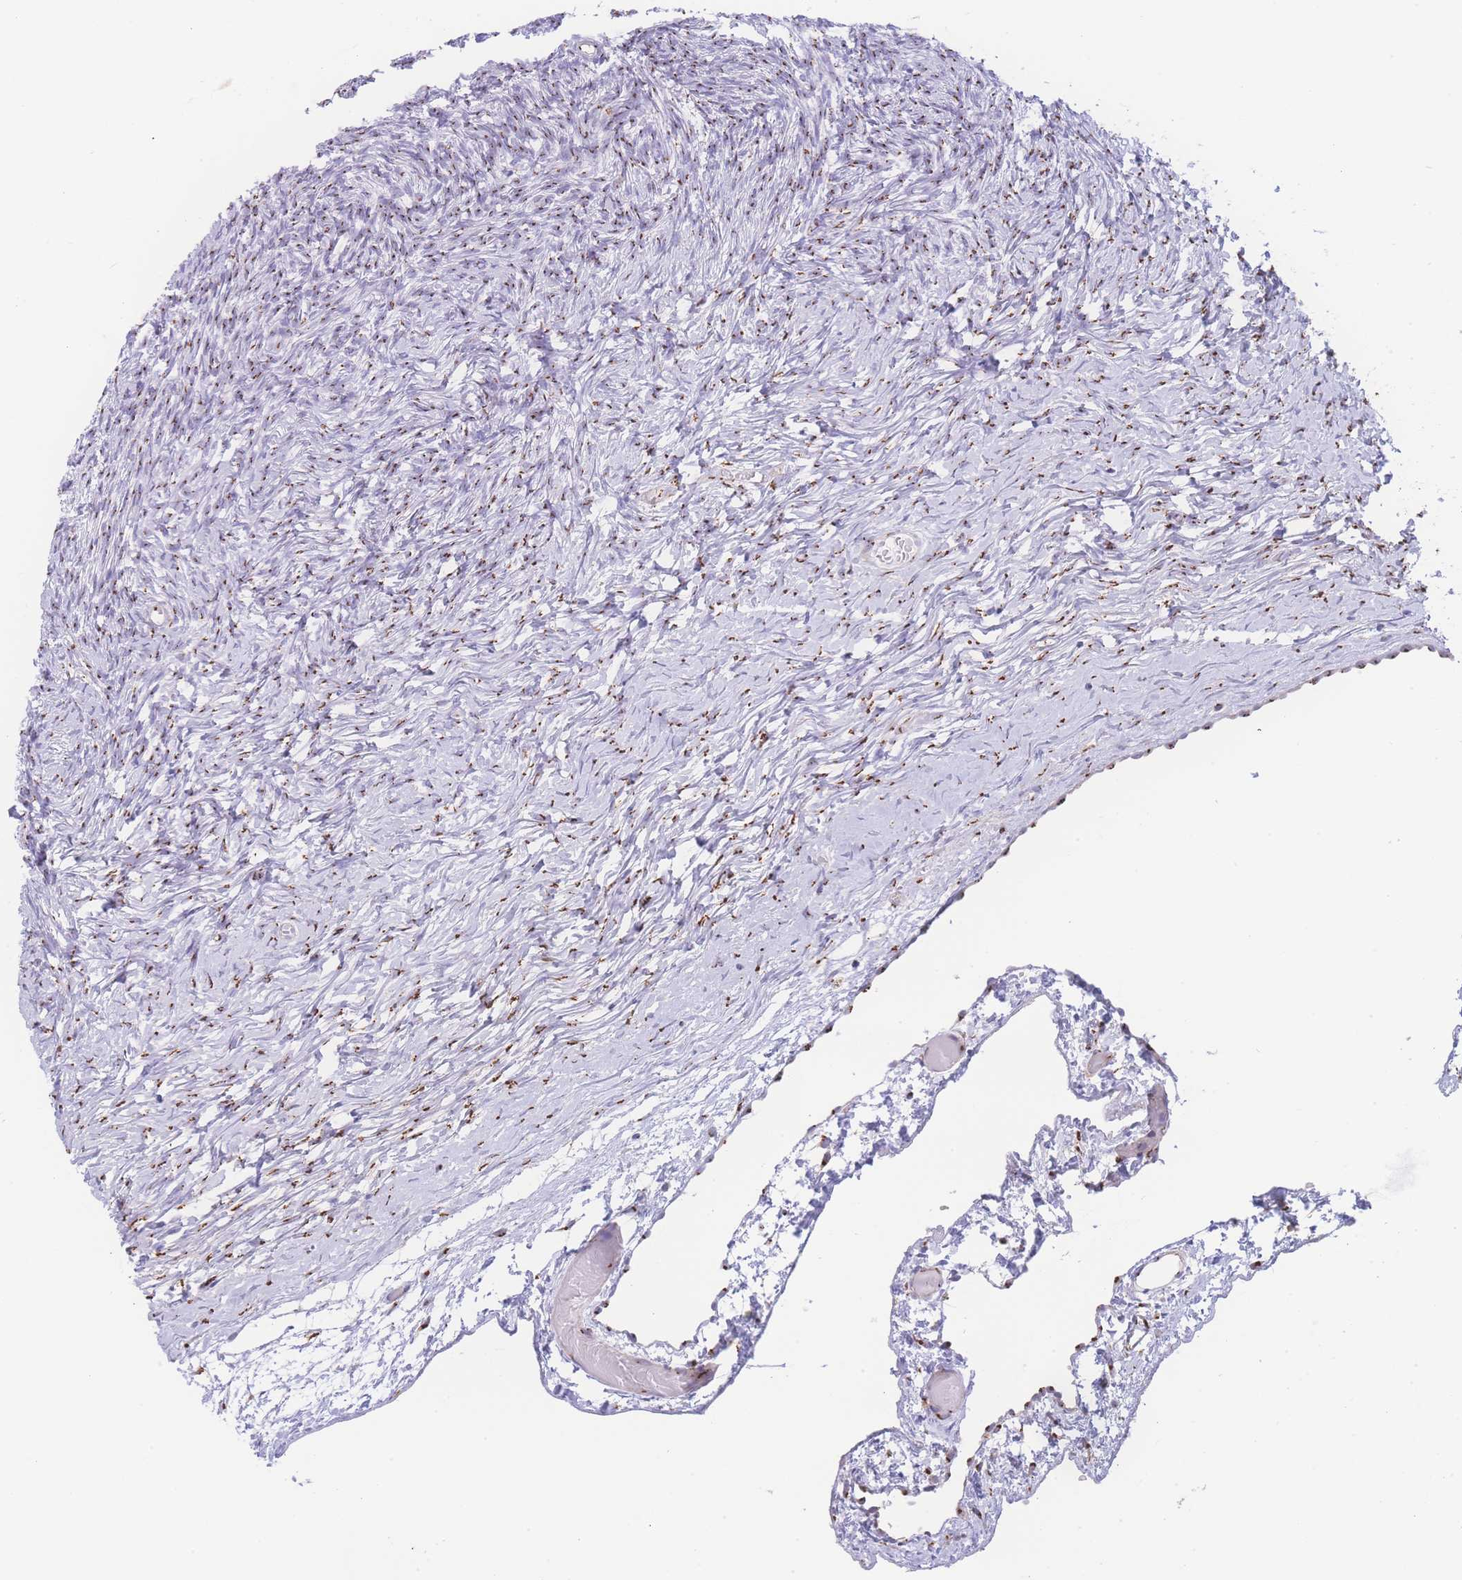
{"staining": {"intensity": "strong", "quantity": ">75%", "location": "cytoplasmic/membranous"}, "tissue": "ovary", "cell_type": "Follicle cells", "image_type": "normal", "snomed": [{"axis": "morphology", "description": "Normal tissue, NOS"}, {"axis": "topography", "description": "Ovary"}], "caption": "Strong cytoplasmic/membranous staining for a protein is identified in approximately >75% of follicle cells of benign ovary using immunohistochemistry (IHC).", "gene": "GOLM2", "patient": {"sex": "female", "age": 39}}